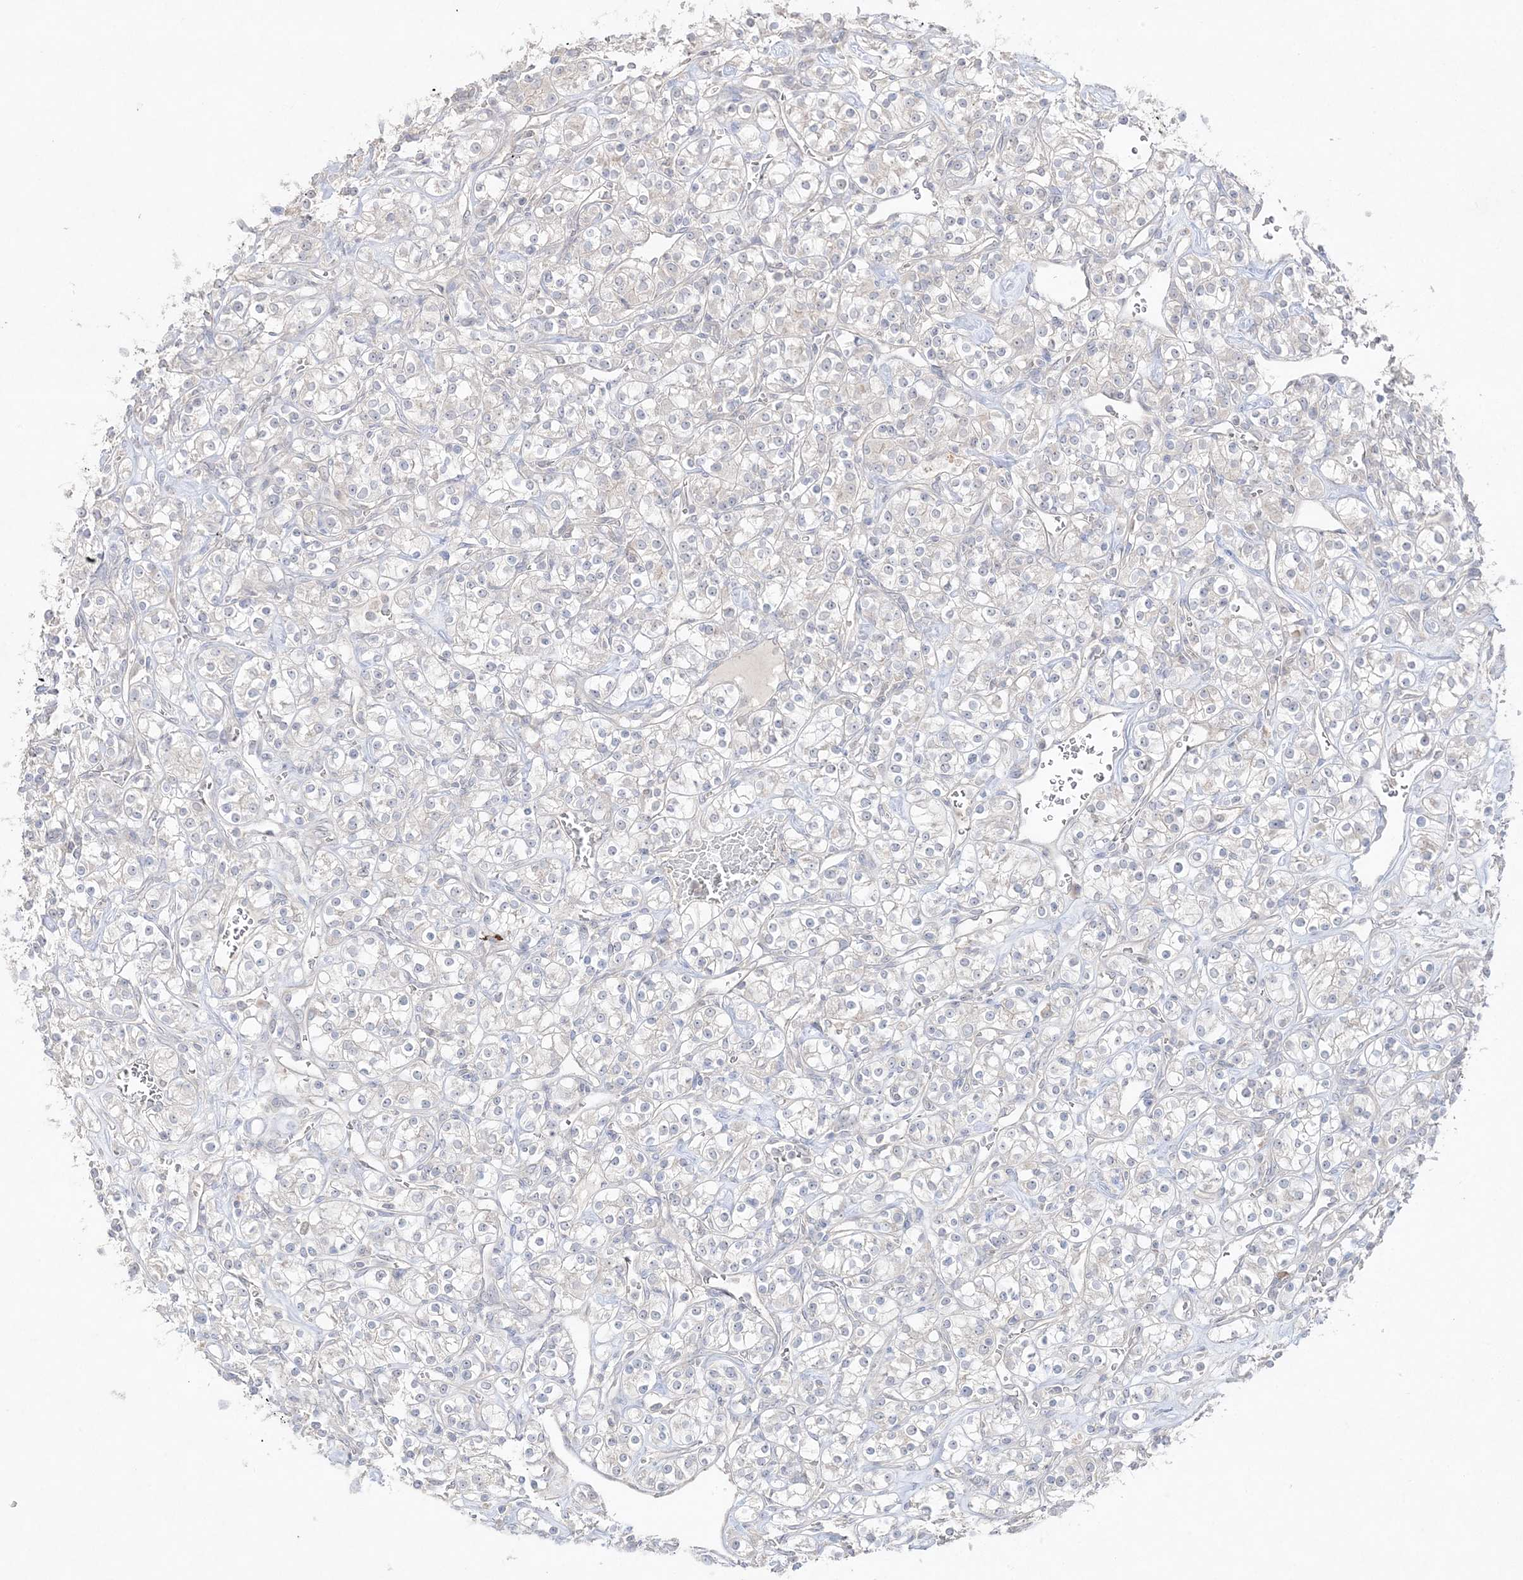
{"staining": {"intensity": "negative", "quantity": "none", "location": "none"}, "tissue": "renal cancer", "cell_type": "Tumor cells", "image_type": "cancer", "snomed": [{"axis": "morphology", "description": "Adenocarcinoma, NOS"}, {"axis": "topography", "description": "Kidney"}], "caption": "This is an immunohistochemistry (IHC) micrograph of adenocarcinoma (renal). There is no staining in tumor cells.", "gene": "SH3BP4", "patient": {"sex": "male", "age": 77}}